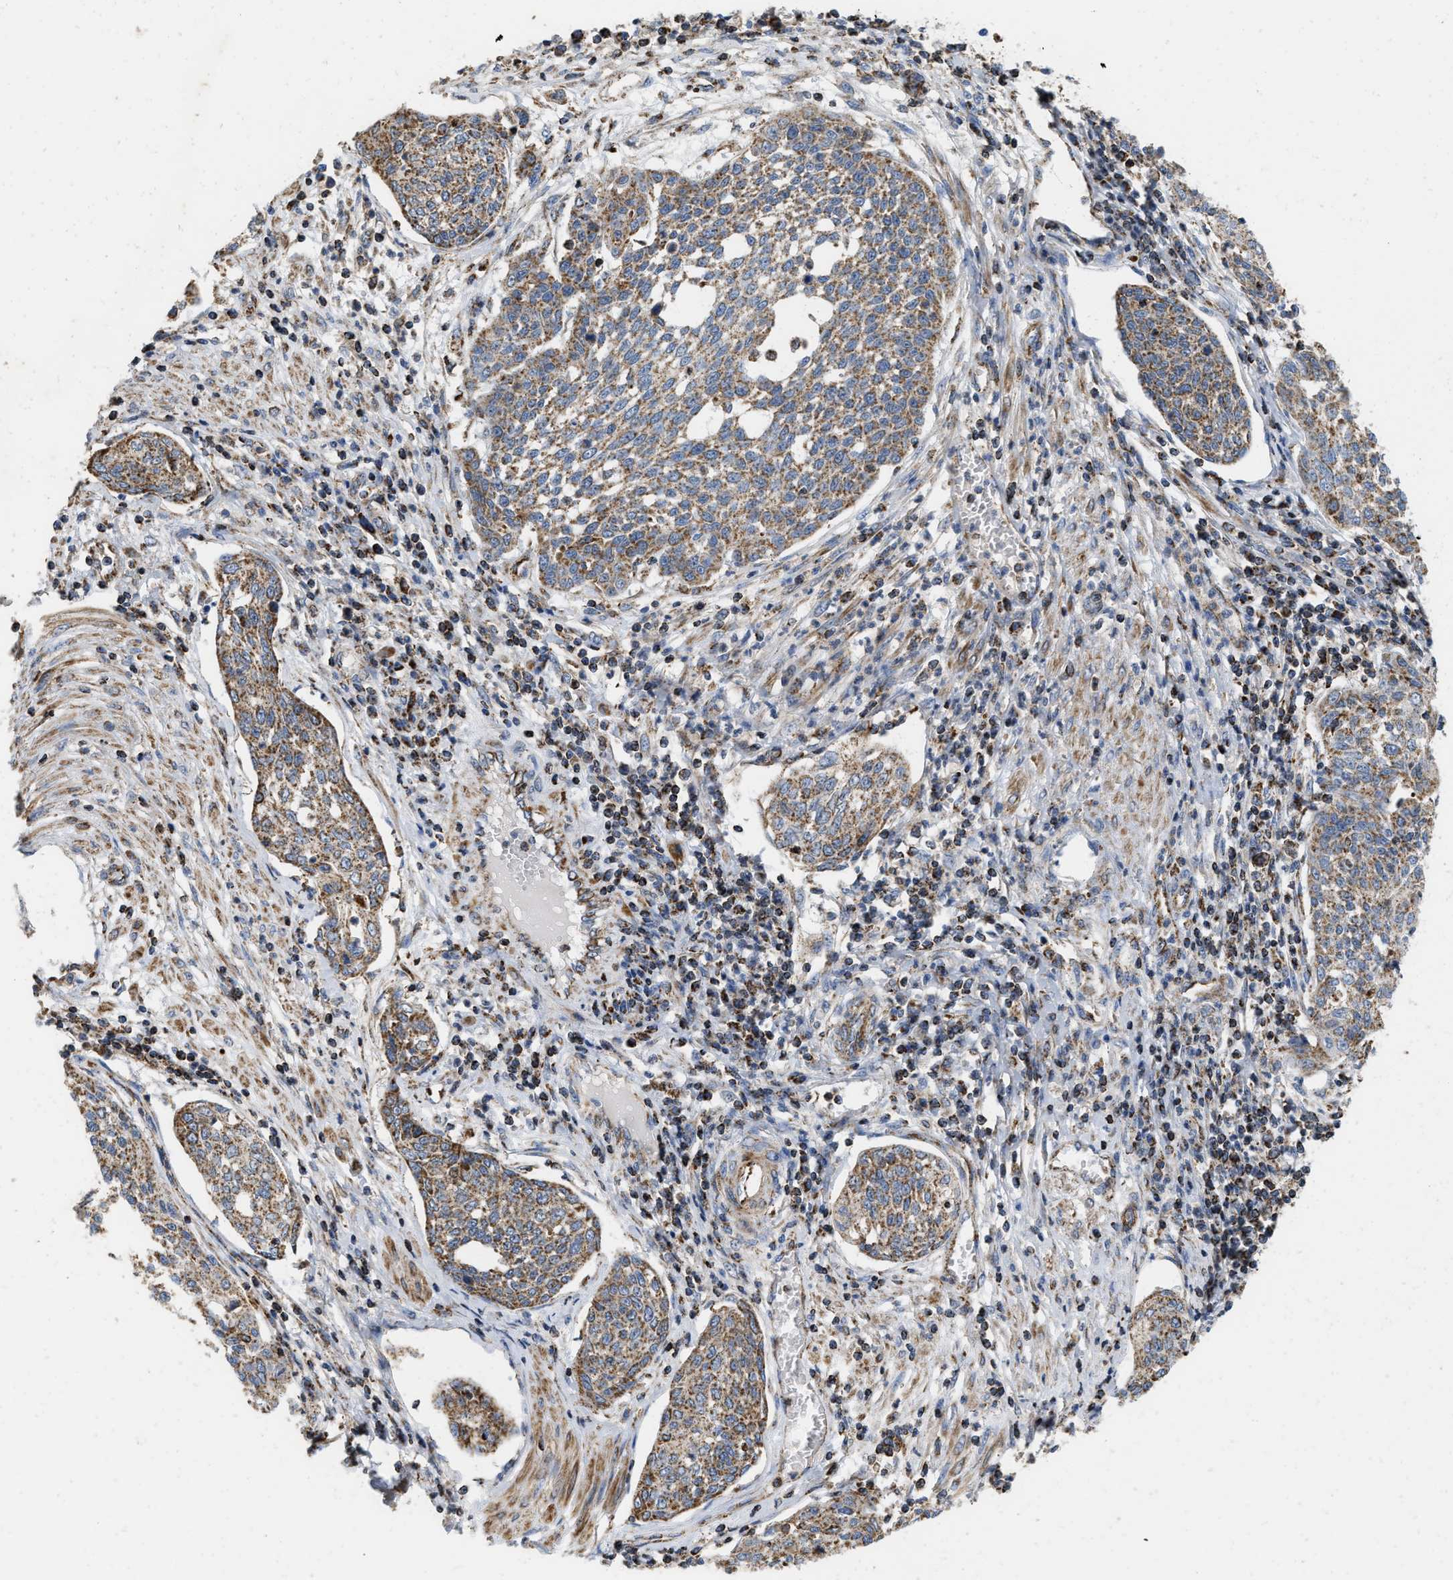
{"staining": {"intensity": "moderate", "quantity": ">75%", "location": "cytoplasmic/membranous"}, "tissue": "cervical cancer", "cell_type": "Tumor cells", "image_type": "cancer", "snomed": [{"axis": "morphology", "description": "Squamous cell carcinoma, NOS"}, {"axis": "topography", "description": "Cervix"}], "caption": "An immunohistochemistry micrograph of tumor tissue is shown. Protein staining in brown shows moderate cytoplasmic/membranous positivity in cervical cancer (squamous cell carcinoma) within tumor cells. Ihc stains the protein of interest in brown and the nuclei are stained blue.", "gene": "GRB10", "patient": {"sex": "female", "age": 34}}